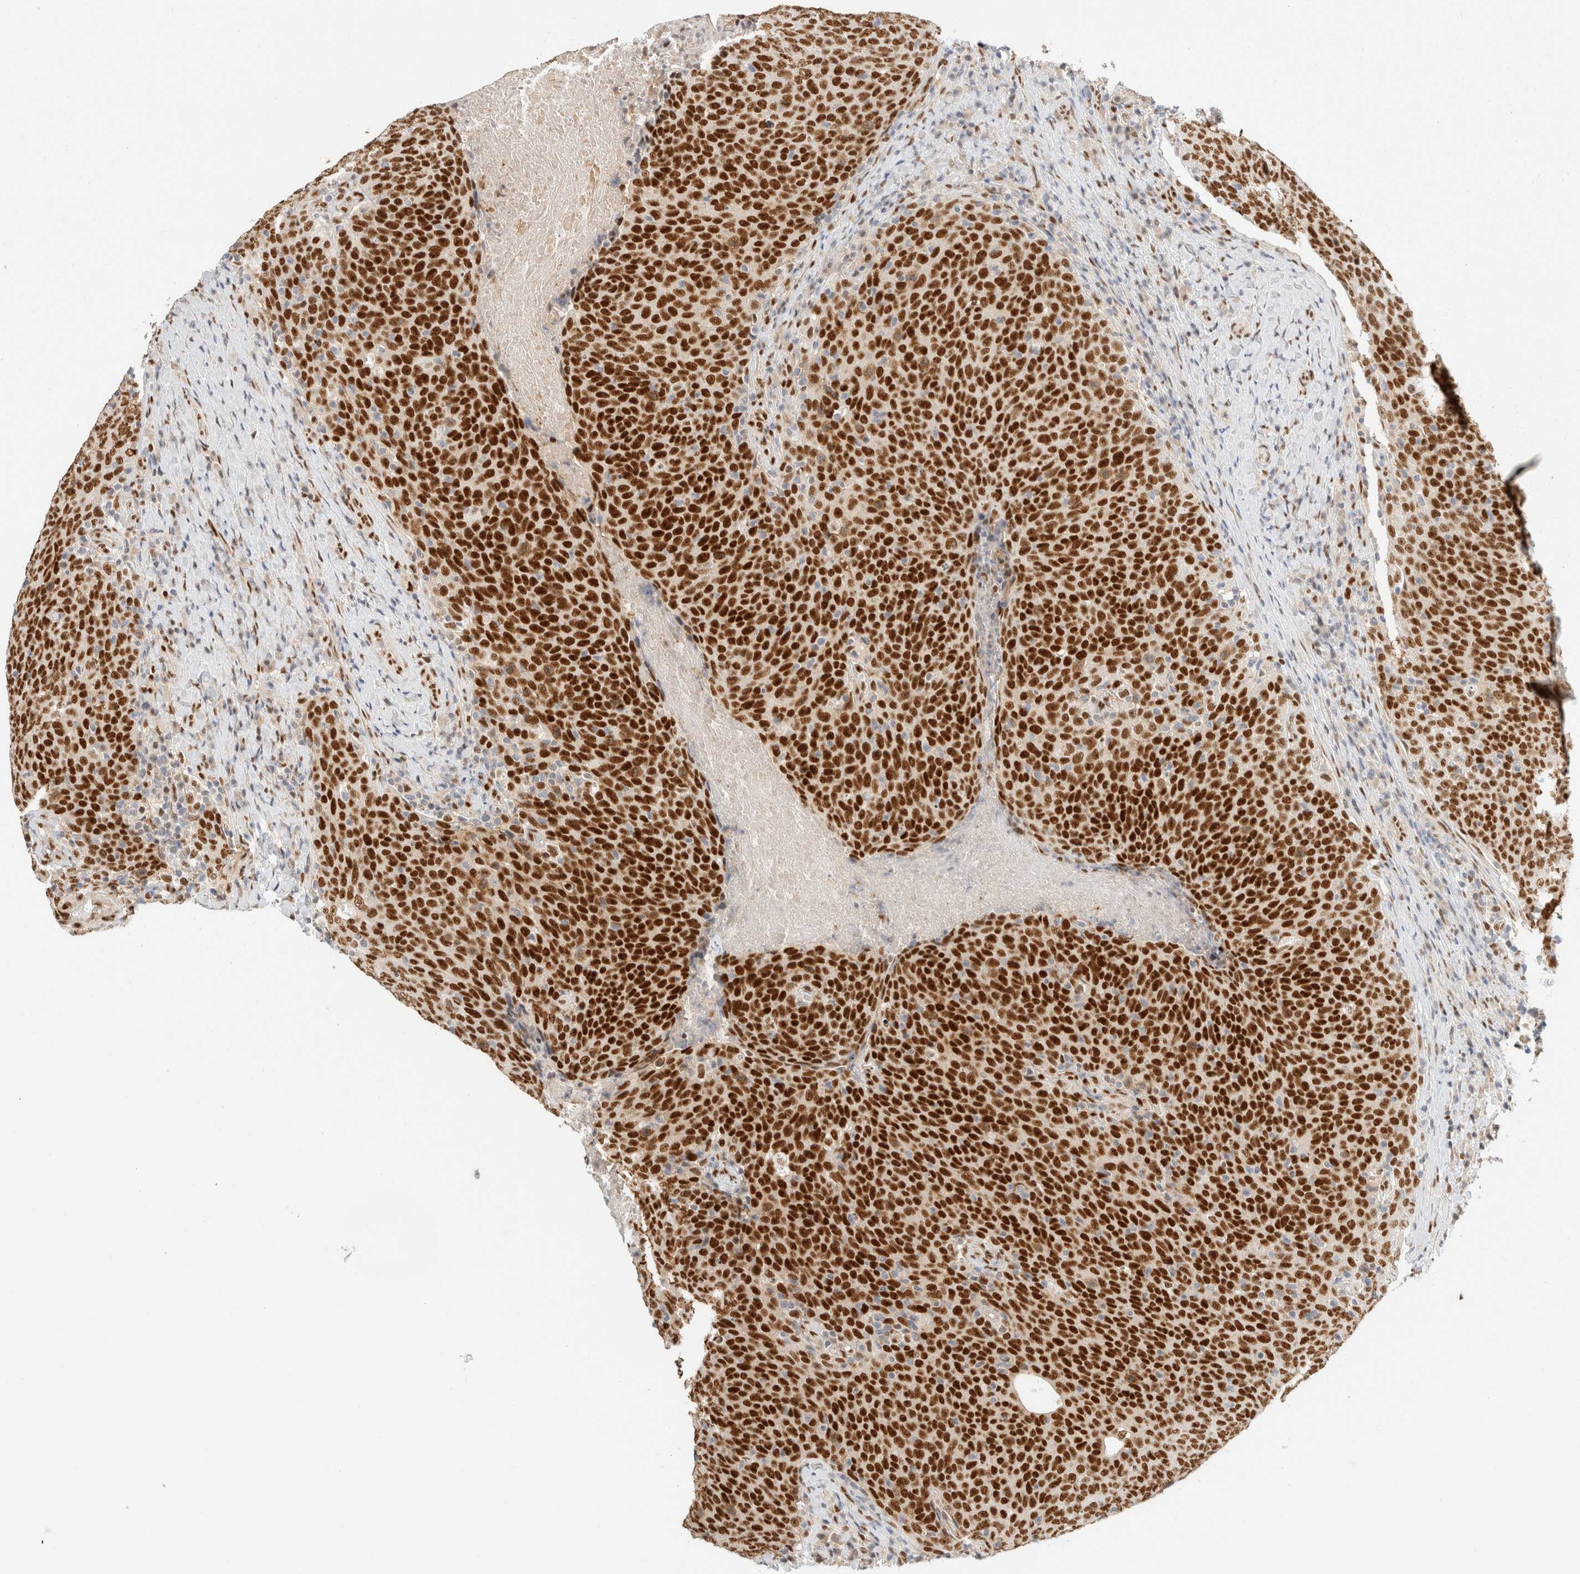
{"staining": {"intensity": "strong", "quantity": ">75%", "location": "nuclear"}, "tissue": "head and neck cancer", "cell_type": "Tumor cells", "image_type": "cancer", "snomed": [{"axis": "morphology", "description": "Squamous cell carcinoma, NOS"}, {"axis": "morphology", "description": "Squamous cell carcinoma, metastatic, NOS"}, {"axis": "topography", "description": "Lymph node"}, {"axis": "topography", "description": "Head-Neck"}], "caption": "High-power microscopy captured an immunohistochemistry photomicrograph of head and neck cancer, revealing strong nuclear positivity in approximately >75% of tumor cells.", "gene": "ZNF768", "patient": {"sex": "male", "age": 62}}